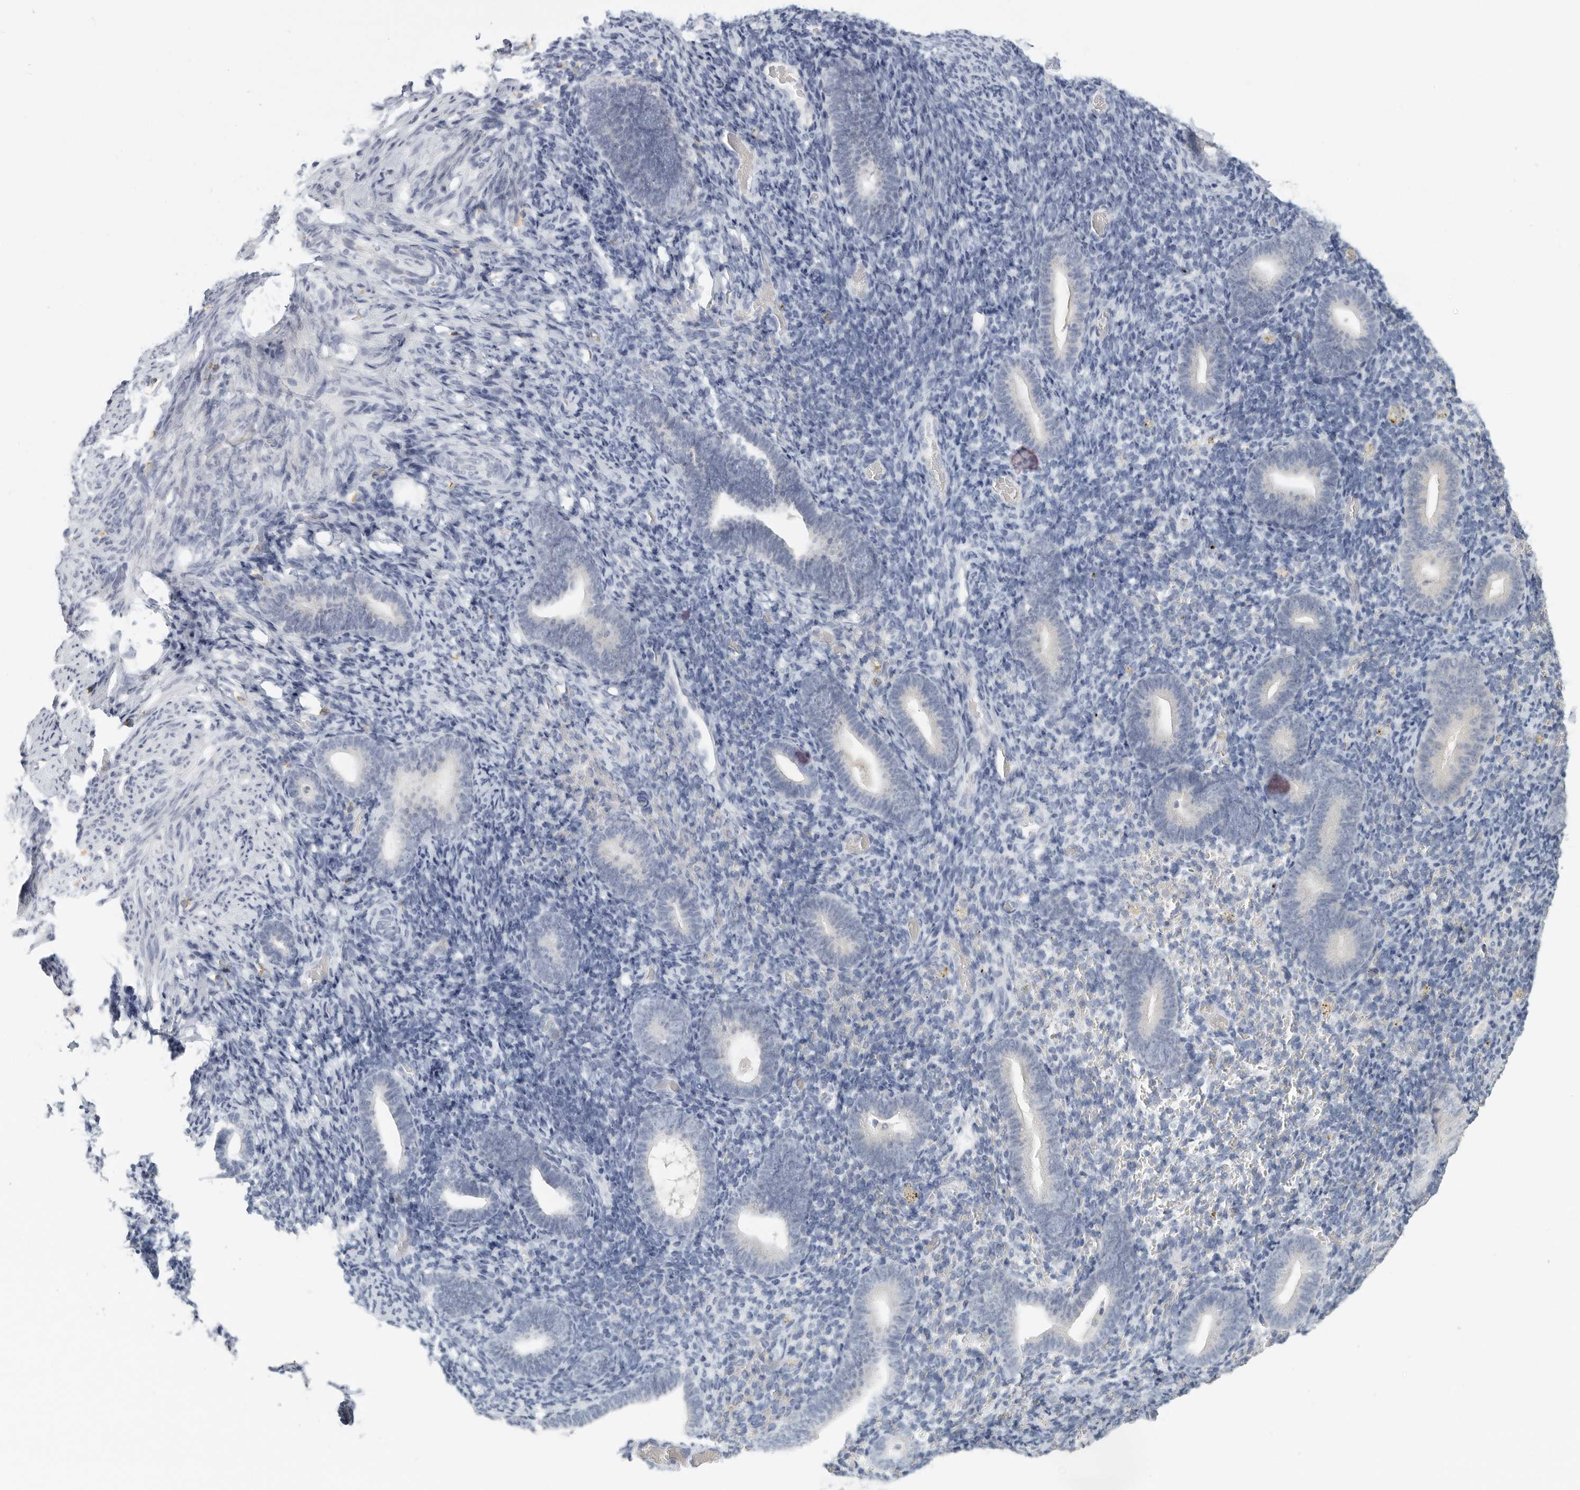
{"staining": {"intensity": "negative", "quantity": "none", "location": "none"}, "tissue": "endometrium", "cell_type": "Cells in endometrial stroma", "image_type": "normal", "snomed": [{"axis": "morphology", "description": "Normal tissue, NOS"}, {"axis": "topography", "description": "Endometrium"}], "caption": "Immunohistochemistry of normal endometrium shows no expression in cells in endometrial stroma.", "gene": "DNAJC11", "patient": {"sex": "female", "age": 51}}